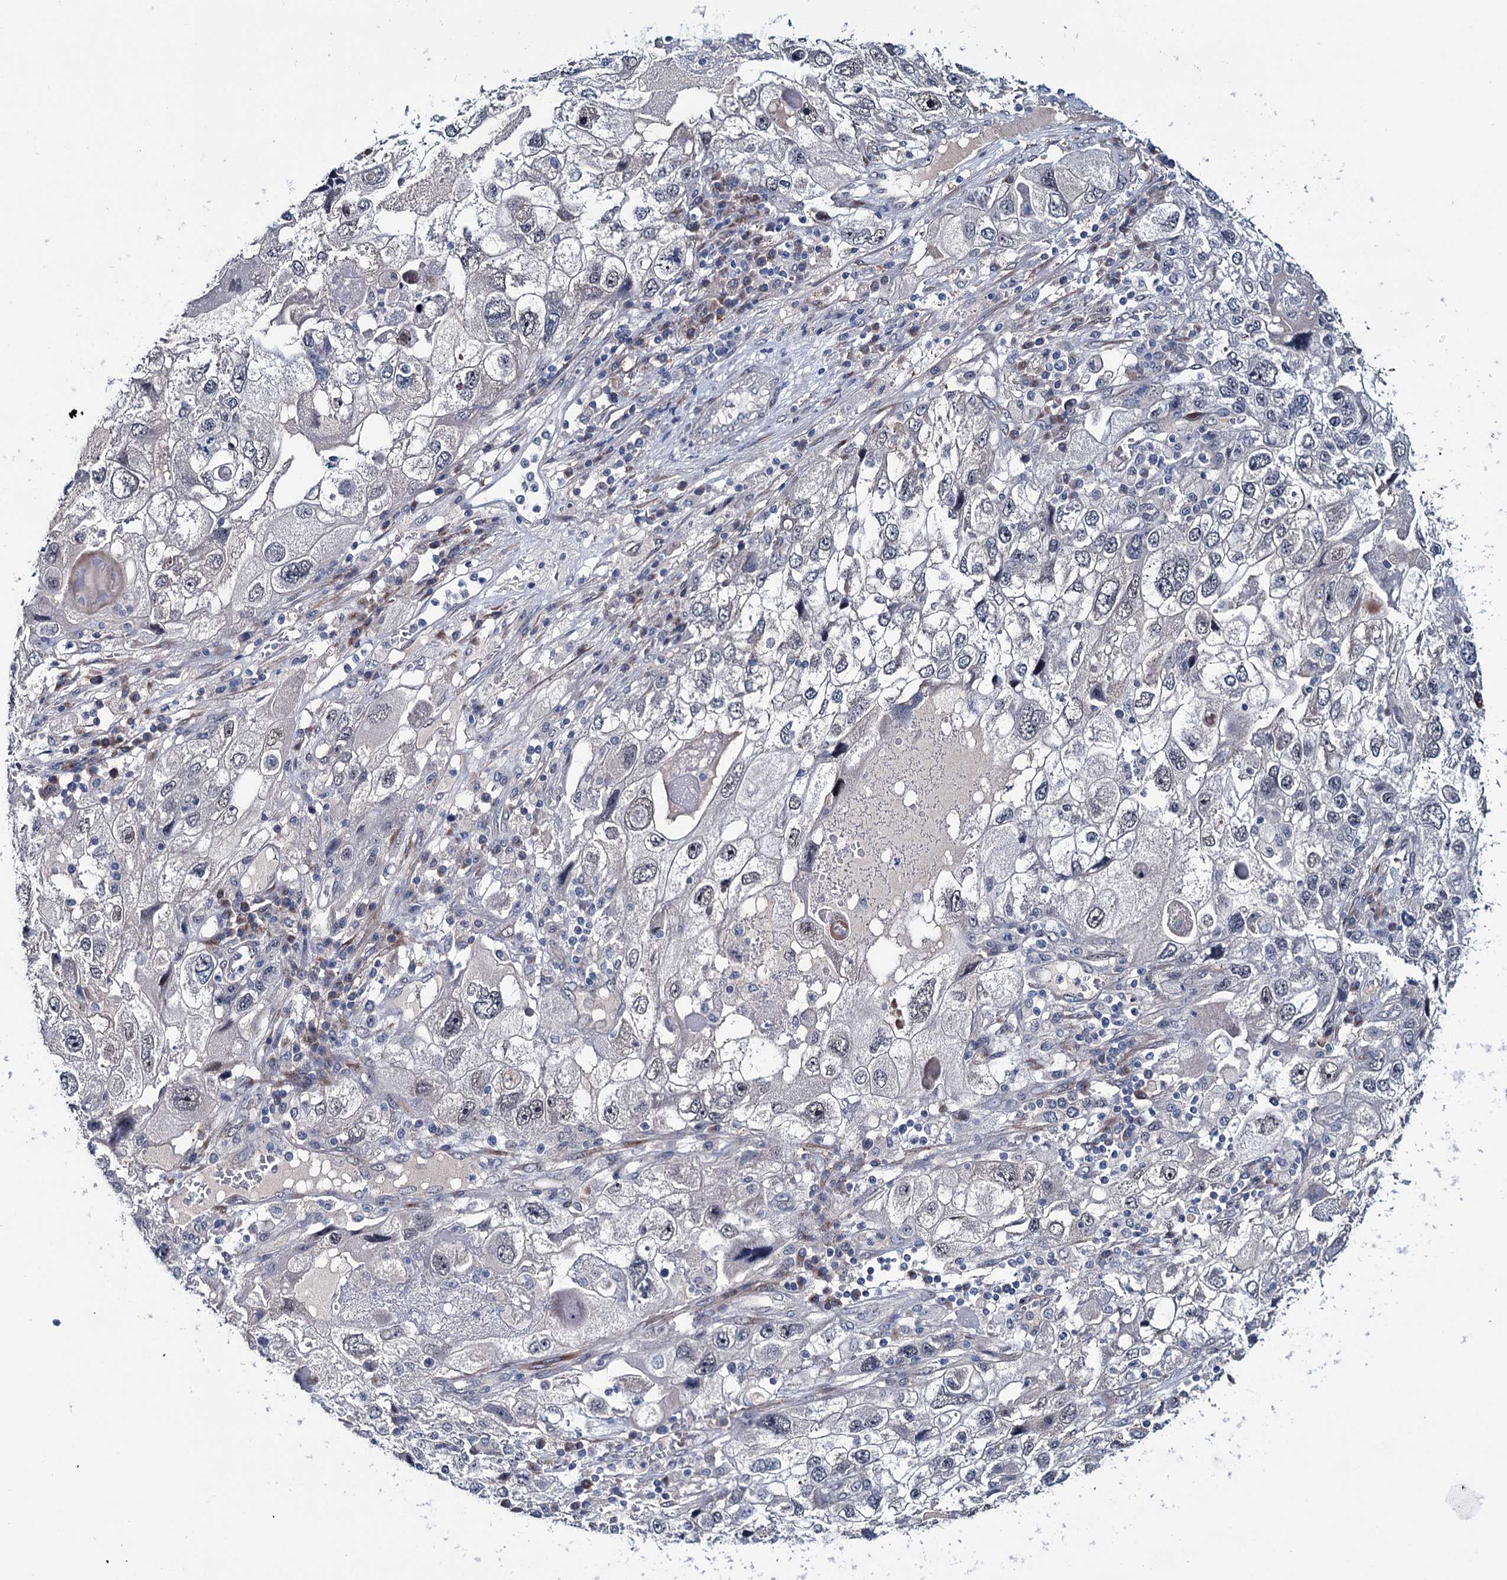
{"staining": {"intensity": "negative", "quantity": "none", "location": "none"}, "tissue": "endometrial cancer", "cell_type": "Tumor cells", "image_type": "cancer", "snomed": [{"axis": "morphology", "description": "Adenocarcinoma, NOS"}, {"axis": "topography", "description": "Endometrium"}], "caption": "Human endometrial cancer (adenocarcinoma) stained for a protein using immunohistochemistry reveals no positivity in tumor cells.", "gene": "EYA4", "patient": {"sex": "female", "age": 49}}